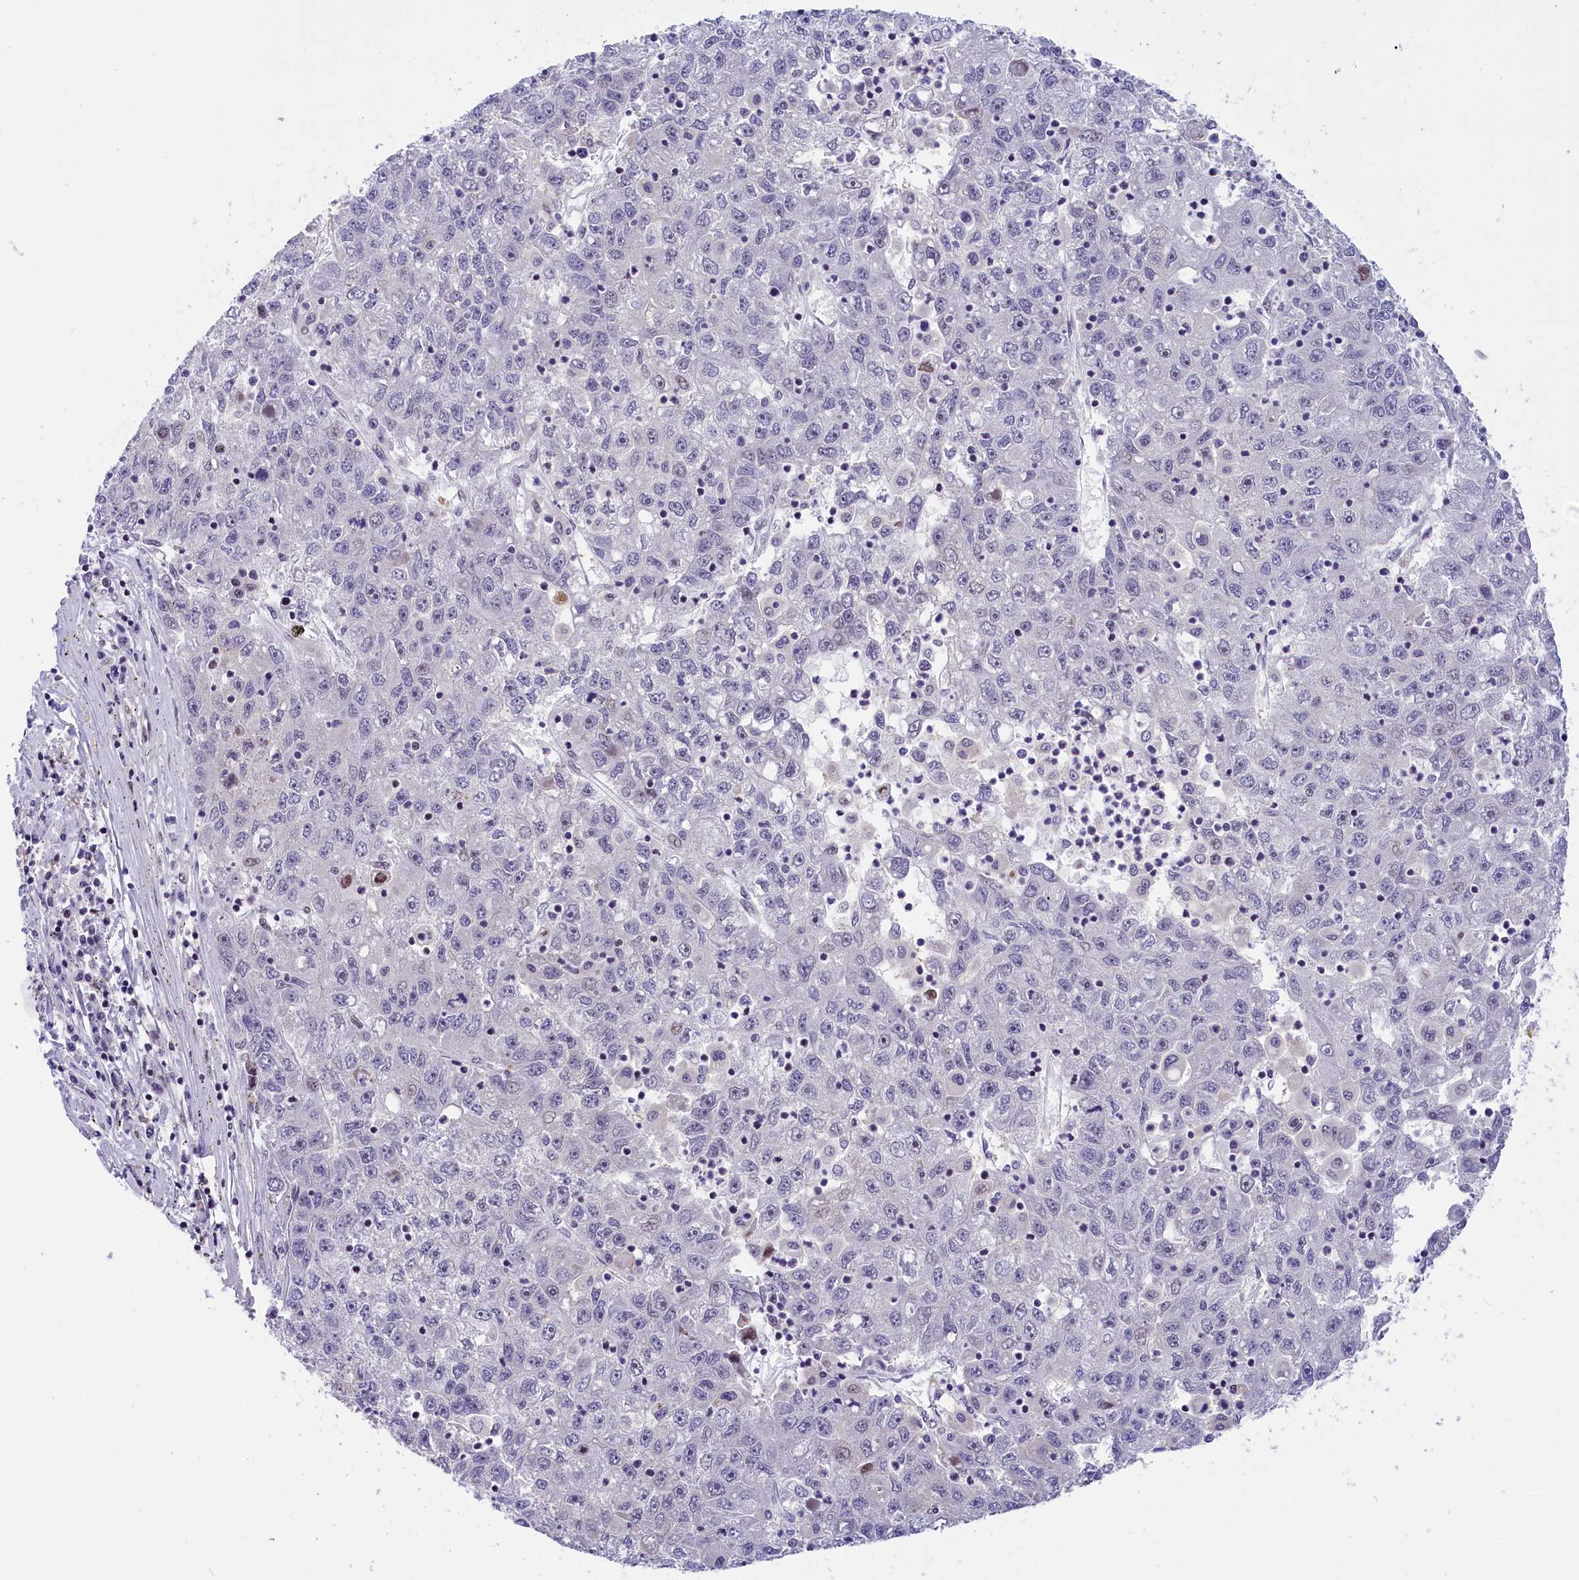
{"staining": {"intensity": "negative", "quantity": "none", "location": "none"}, "tissue": "liver cancer", "cell_type": "Tumor cells", "image_type": "cancer", "snomed": [{"axis": "morphology", "description": "Carcinoma, Hepatocellular, NOS"}, {"axis": "topography", "description": "Liver"}], "caption": "Tumor cells show no significant protein staining in liver cancer.", "gene": "CDYL2", "patient": {"sex": "male", "age": 49}}